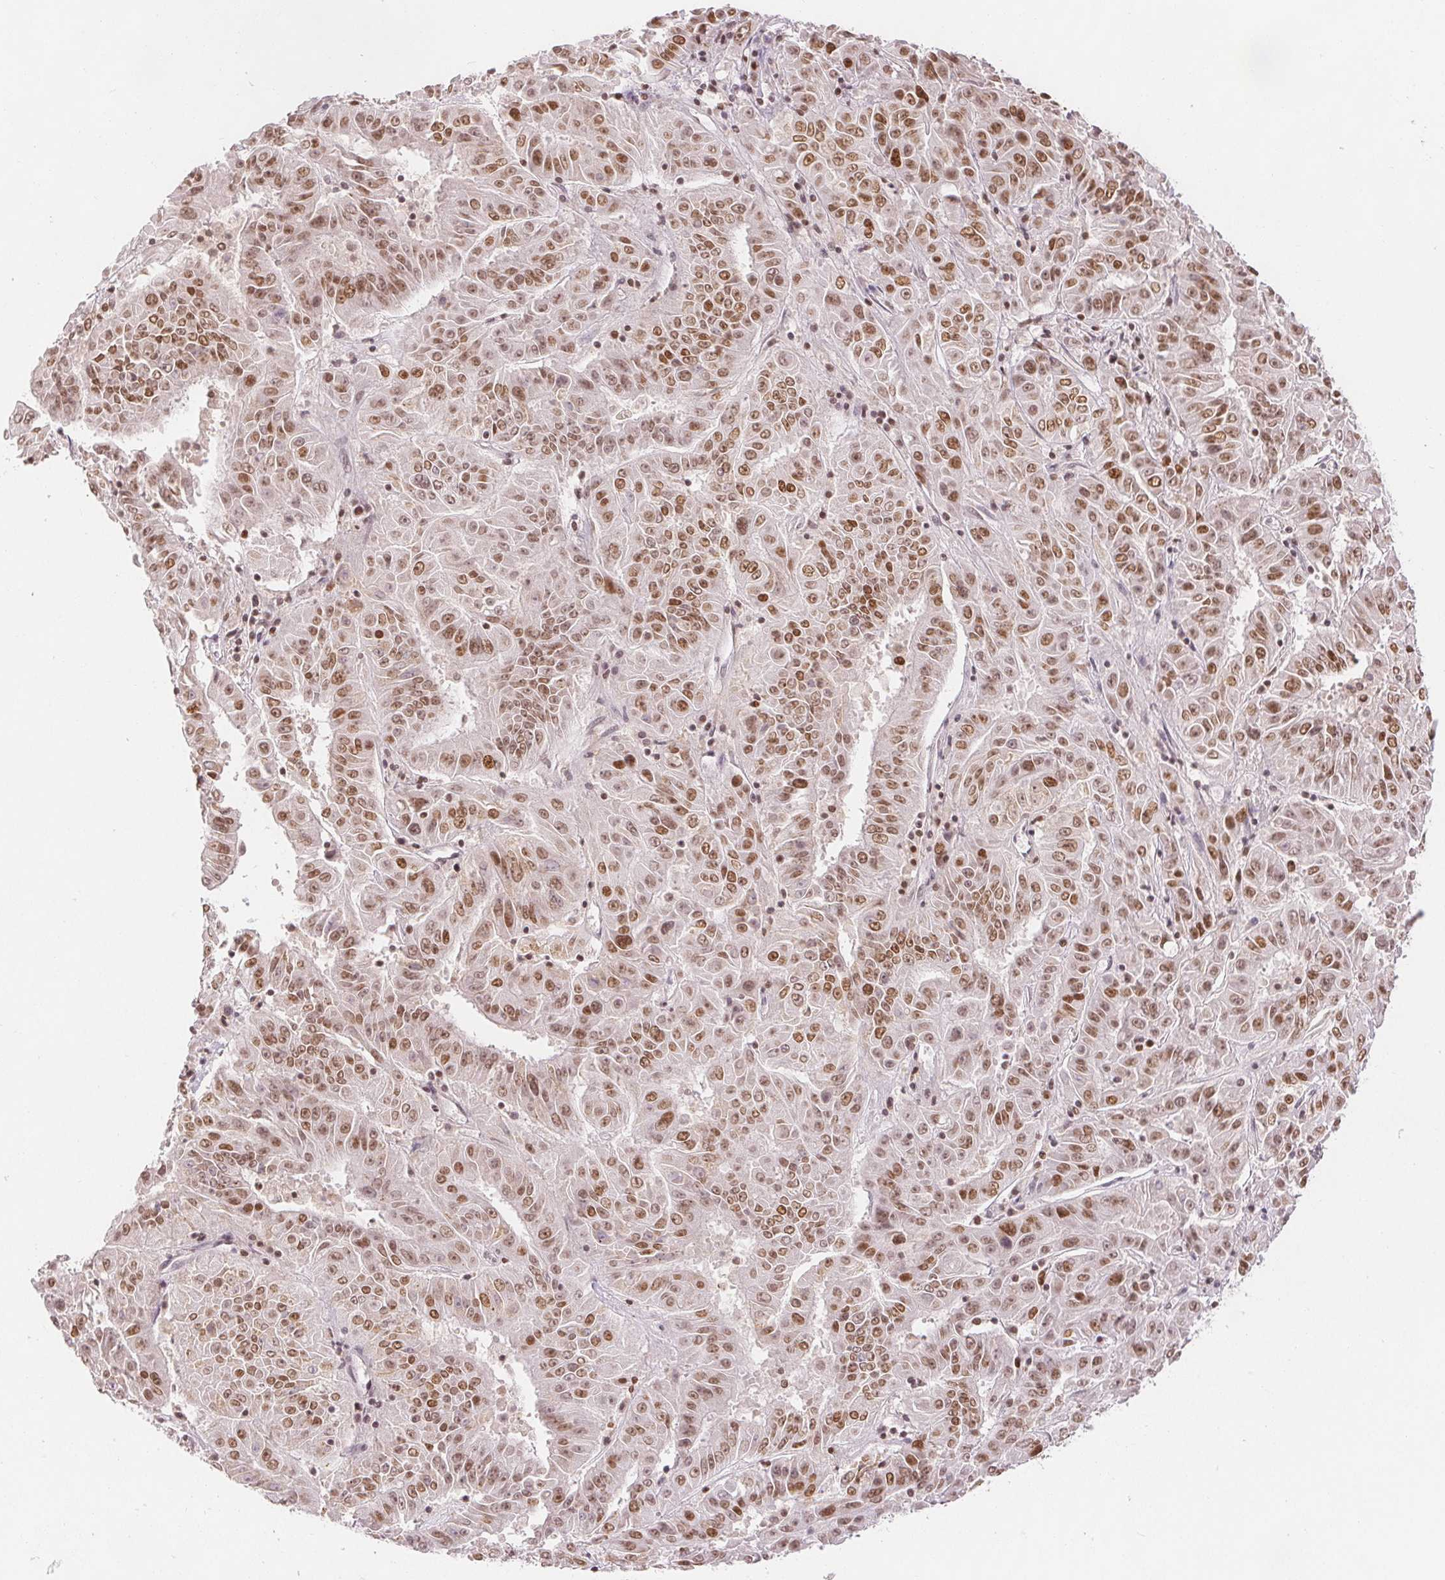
{"staining": {"intensity": "moderate", "quantity": ">75%", "location": "nuclear"}, "tissue": "pancreatic cancer", "cell_type": "Tumor cells", "image_type": "cancer", "snomed": [{"axis": "morphology", "description": "Adenocarcinoma, NOS"}, {"axis": "topography", "description": "Pancreas"}], "caption": "This is a micrograph of immunohistochemistry (IHC) staining of pancreatic adenocarcinoma, which shows moderate expression in the nuclear of tumor cells.", "gene": "DEK", "patient": {"sex": "male", "age": 63}}